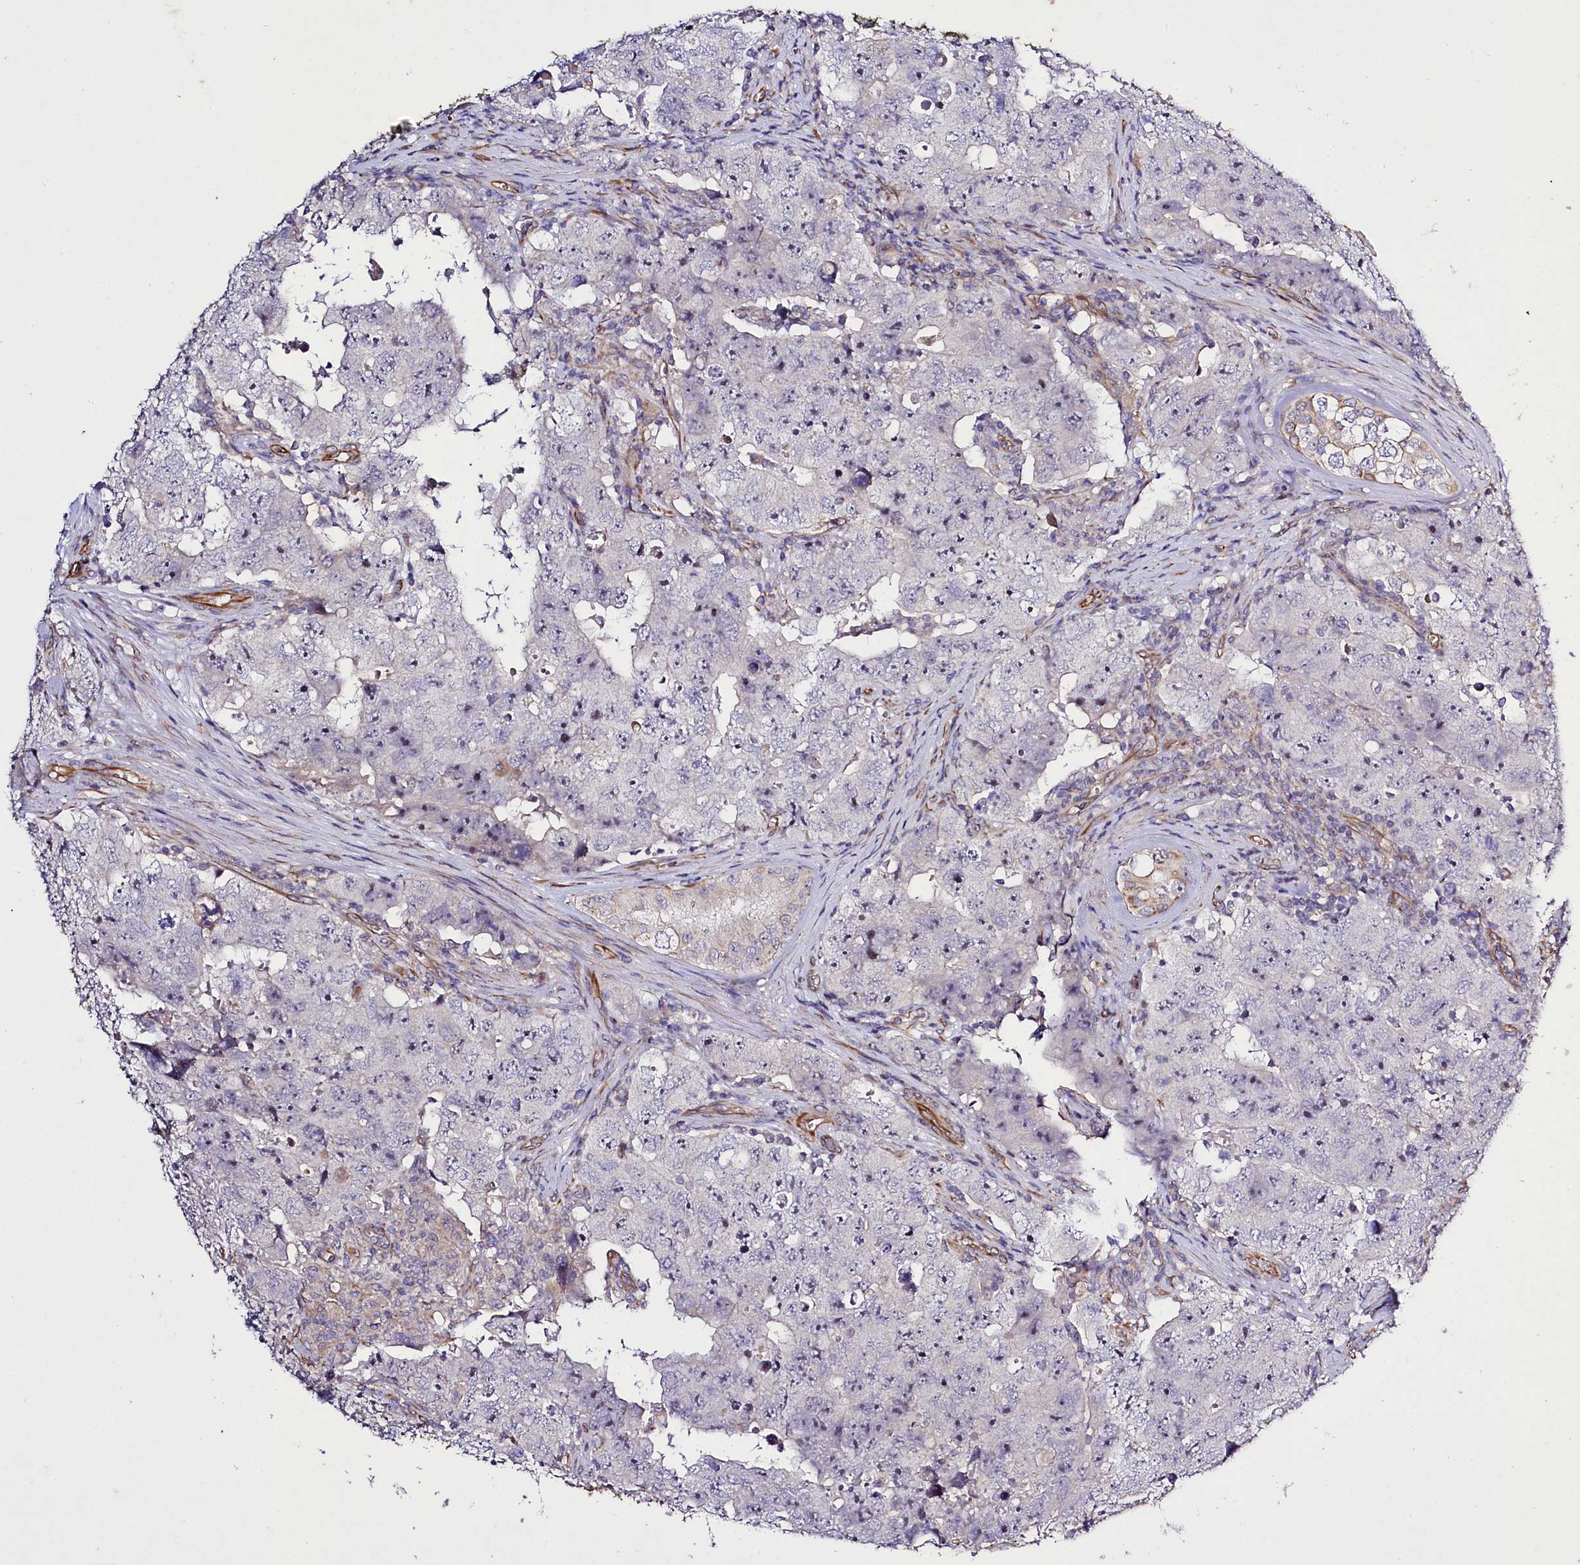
{"staining": {"intensity": "negative", "quantity": "none", "location": "none"}, "tissue": "testis cancer", "cell_type": "Tumor cells", "image_type": "cancer", "snomed": [{"axis": "morphology", "description": "Carcinoma, Embryonal, NOS"}, {"axis": "topography", "description": "Testis"}], "caption": "Immunohistochemistry (IHC) of embryonal carcinoma (testis) demonstrates no staining in tumor cells. (DAB IHC visualized using brightfield microscopy, high magnification).", "gene": "SLC7A1", "patient": {"sex": "male", "age": 17}}